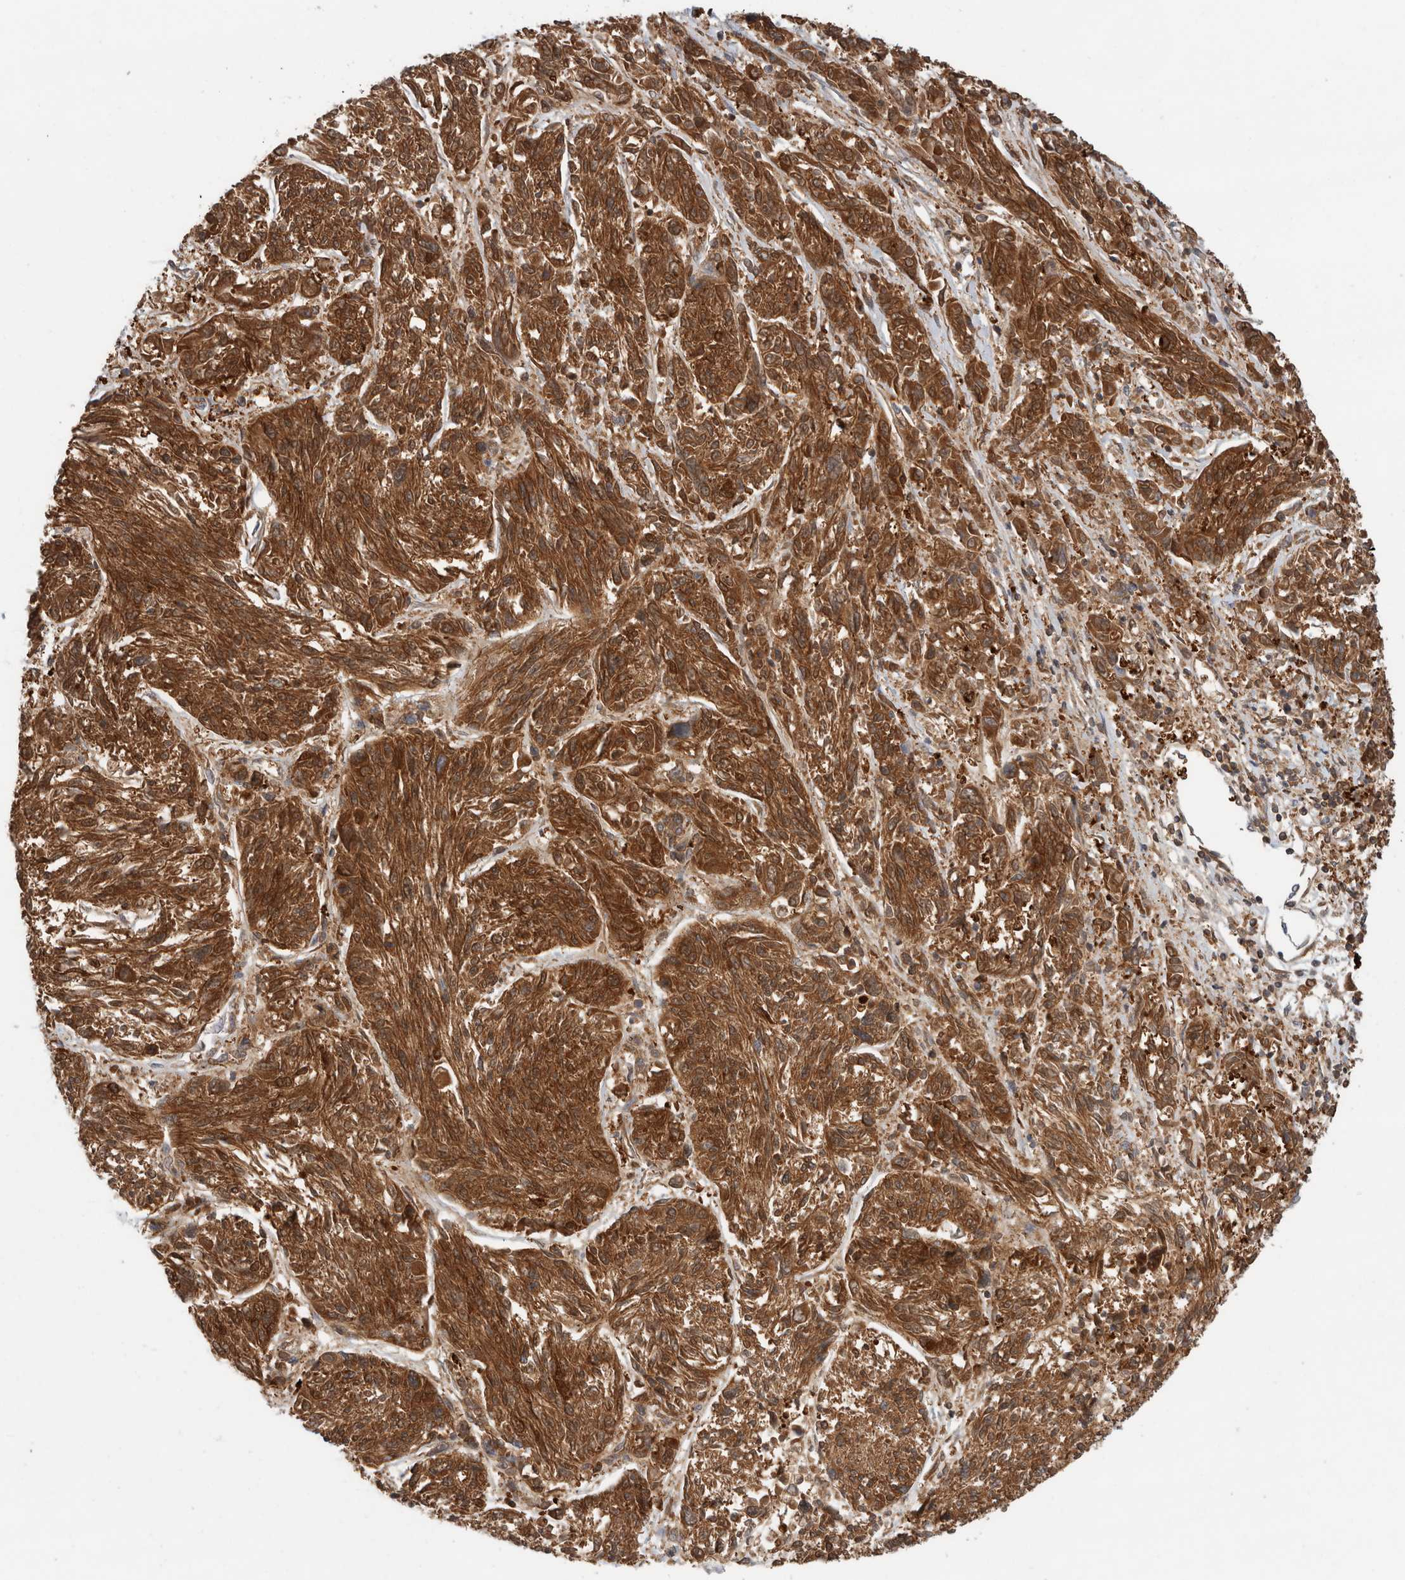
{"staining": {"intensity": "strong", "quantity": ">75%", "location": "cytoplasmic/membranous"}, "tissue": "melanoma", "cell_type": "Tumor cells", "image_type": "cancer", "snomed": [{"axis": "morphology", "description": "Malignant melanoma, NOS"}, {"axis": "topography", "description": "Skin"}], "caption": "Brown immunohistochemical staining in melanoma demonstrates strong cytoplasmic/membranous positivity in approximately >75% of tumor cells.", "gene": "KLHL14", "patient": {"sex": "male", "age": 53}}